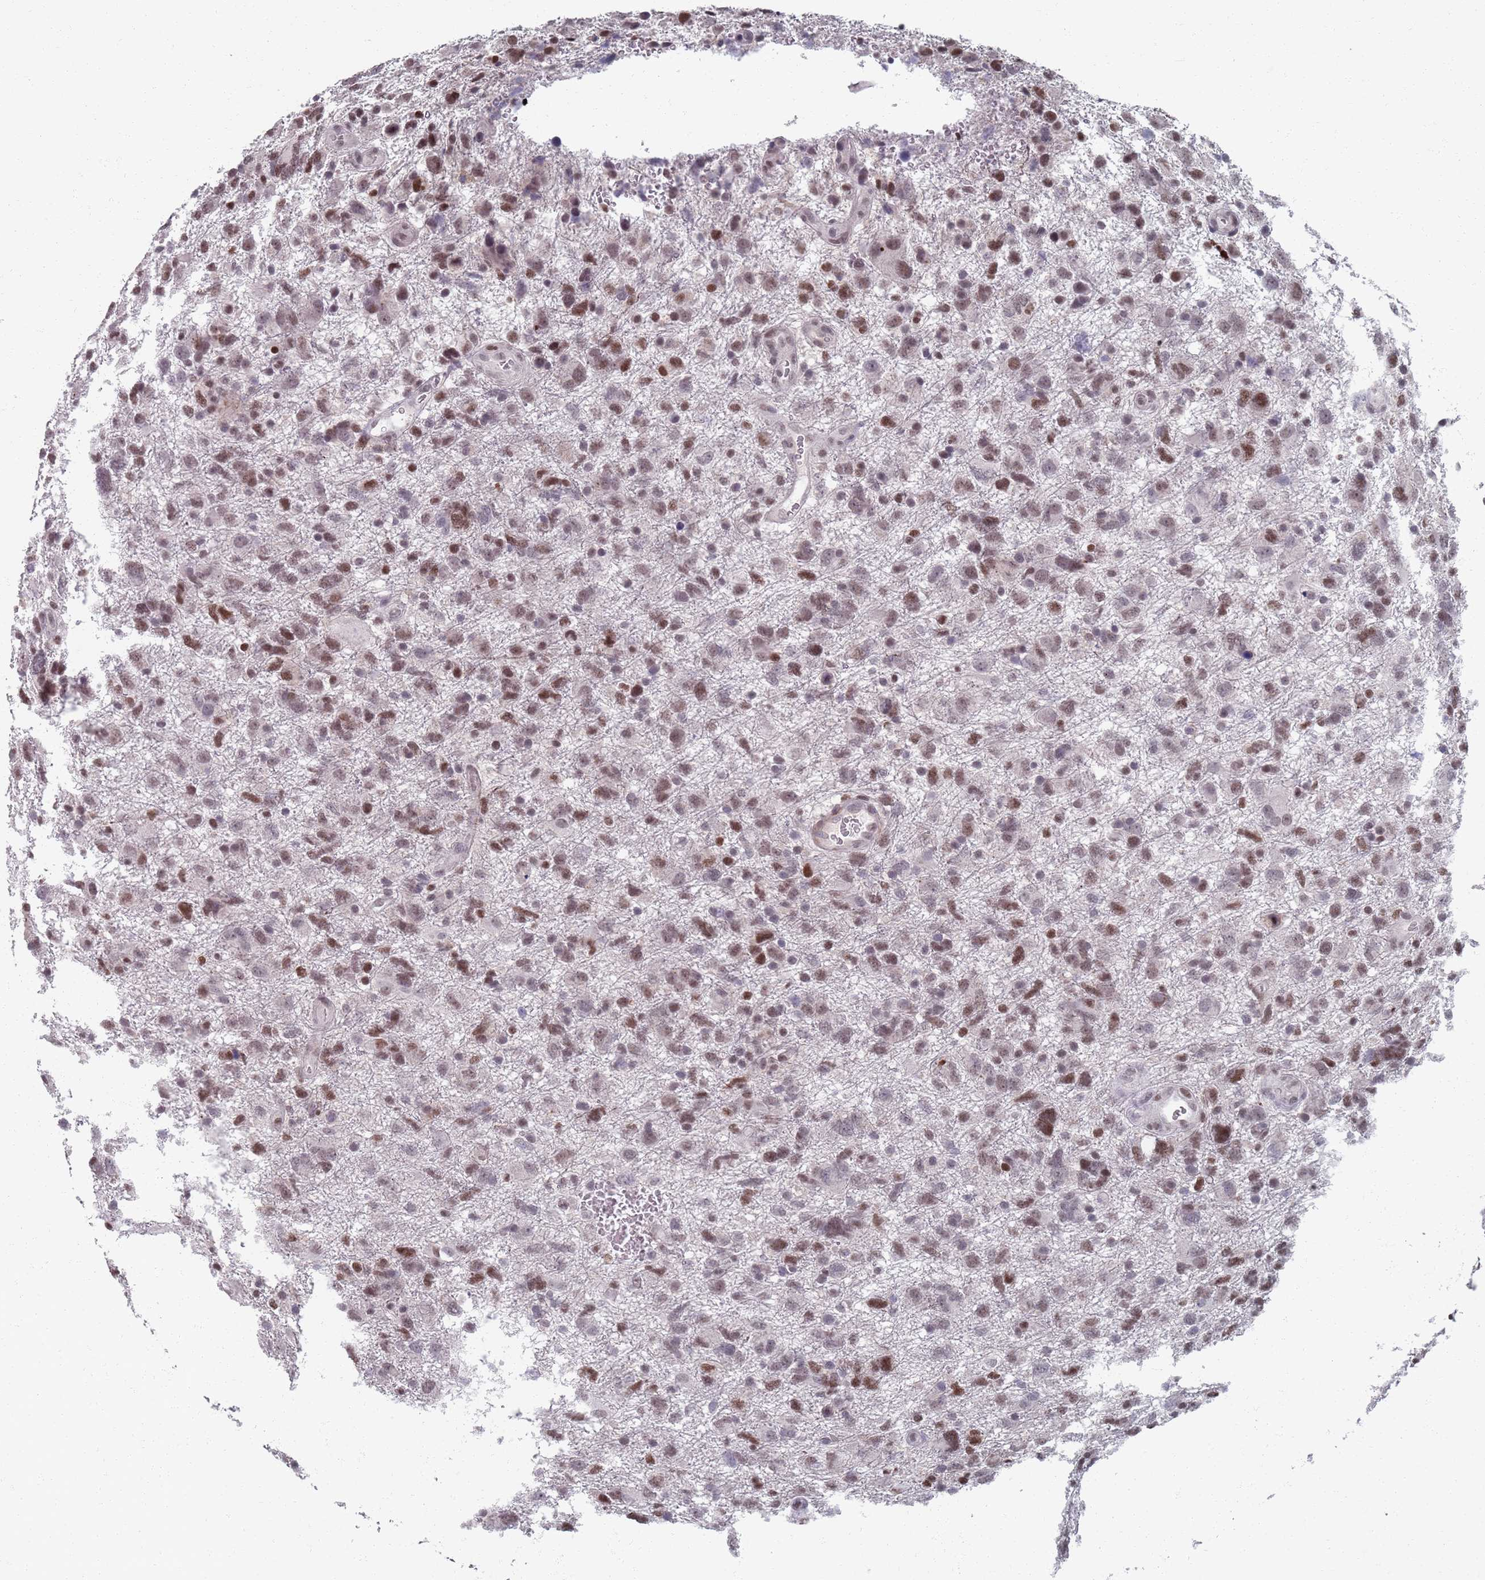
{"staining": {"intensity": "moderate", "quantity": ">75%", "location": "nuclear"}, "tissue": "glioma", "cell_type": "Tumor cells", "image_type": "cancer", "snomed": [{"axis": "morphology", "description": "Glioma, malignant, High grade"}, {"axis": "topography", "description": "Brain"}], "caption": "IHC photomicrograph of glioma stained for a protein (brown), which exhibits medium levels of moderate nuclear staining in about >75% of tumor cells.", "gene": "SAMD1", "patient": {"sex": "male", "age": 61}}